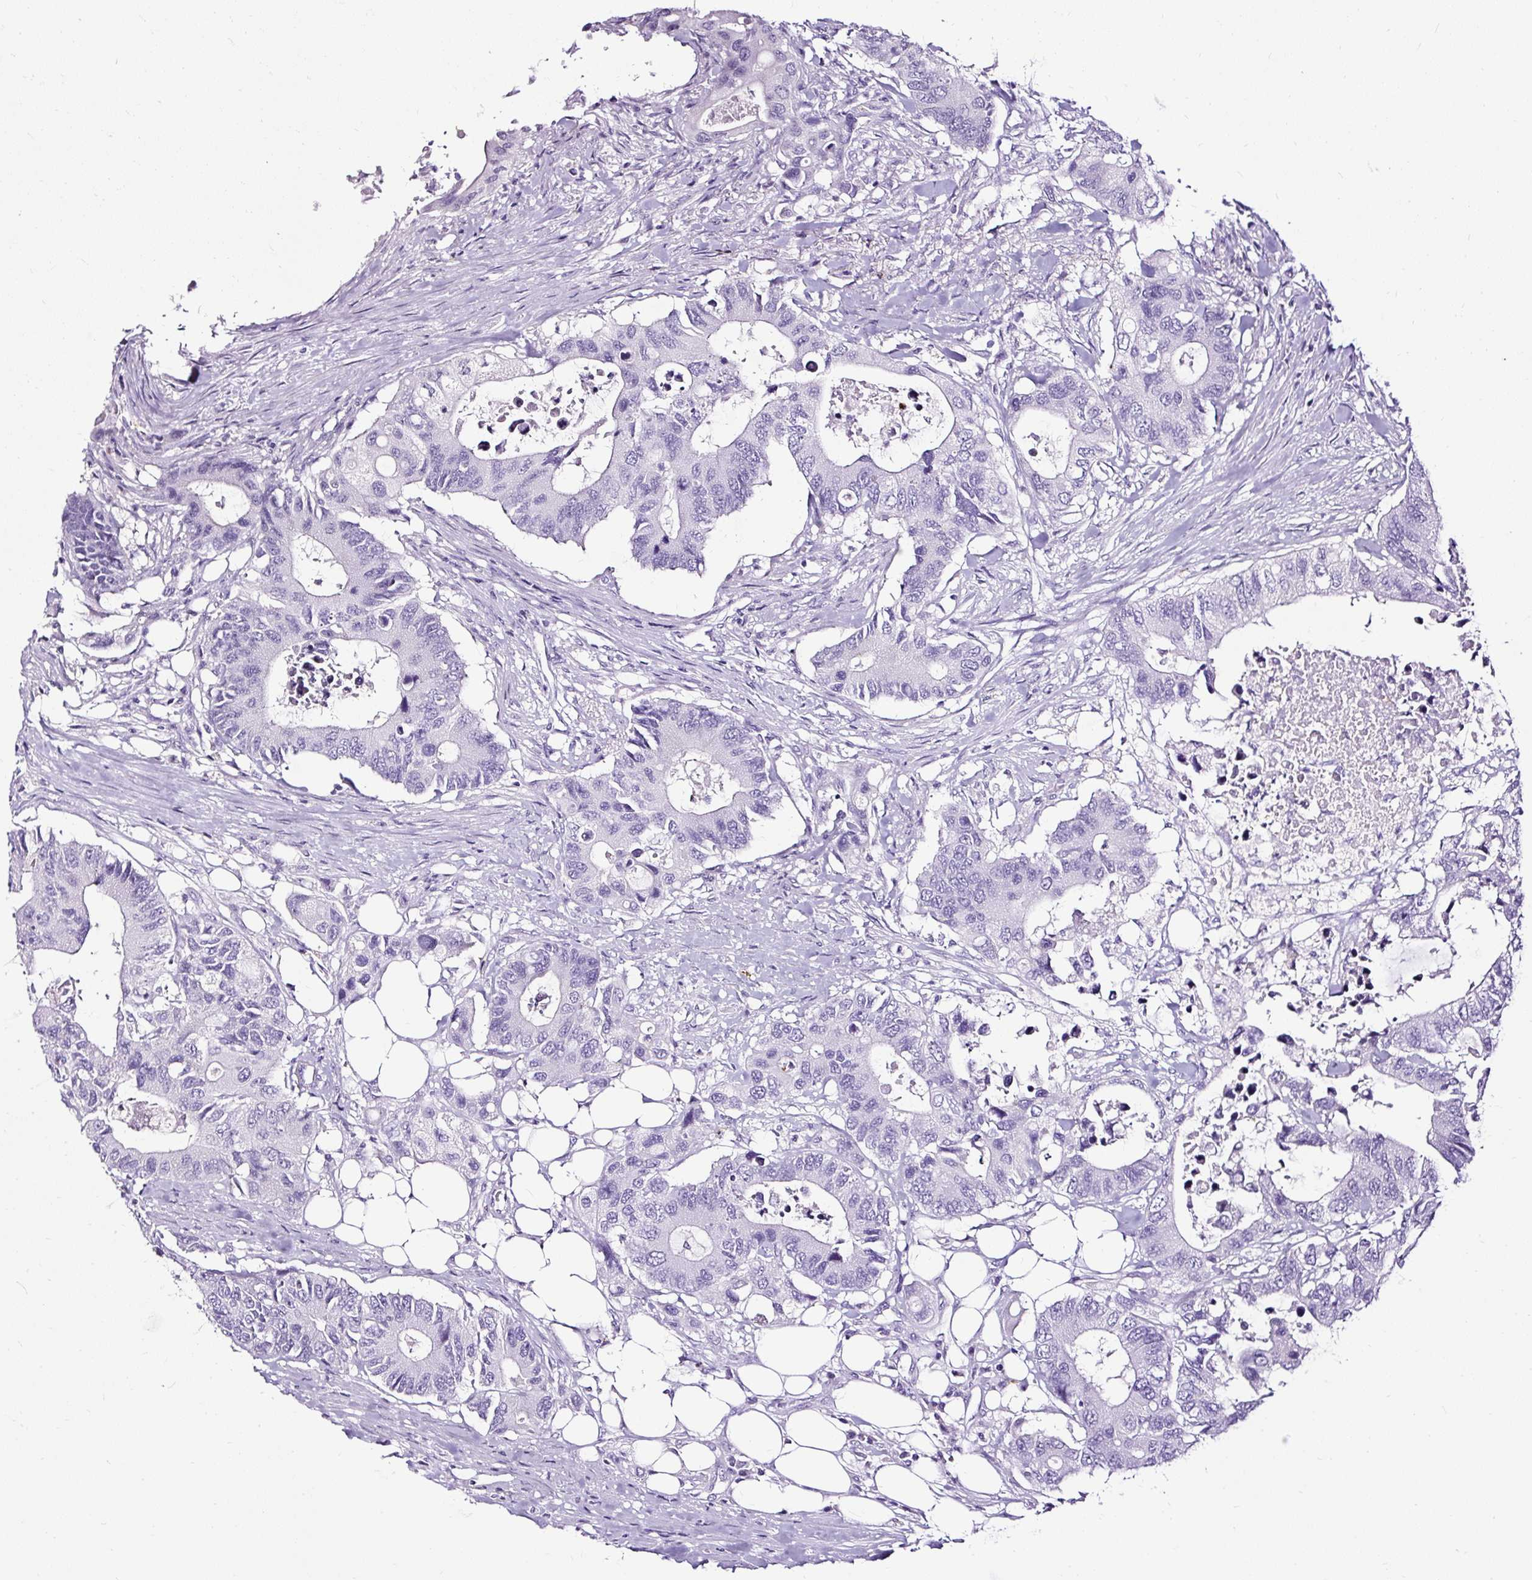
{"staining": {"intensity": "negative", "quantity": "none", "location": "none"}, "tissue": "colorectal cancer", "cell_type": "Tumor cells", "image_type": "cancer", "snomed": [{"axis": "morphology", "description": "Adenocarcinoma, NOS"}, {"axis": "topography", "description": "Colon"}], "caption": "Immunohistochemistry (IHC) micrograph of adenocarcinoma (colorectal) stained for a protein (brown), which demonstrates no staining in tumor cells.", "gene": "SLC7A8", "patient": {"sex": "male", "age": 71}}